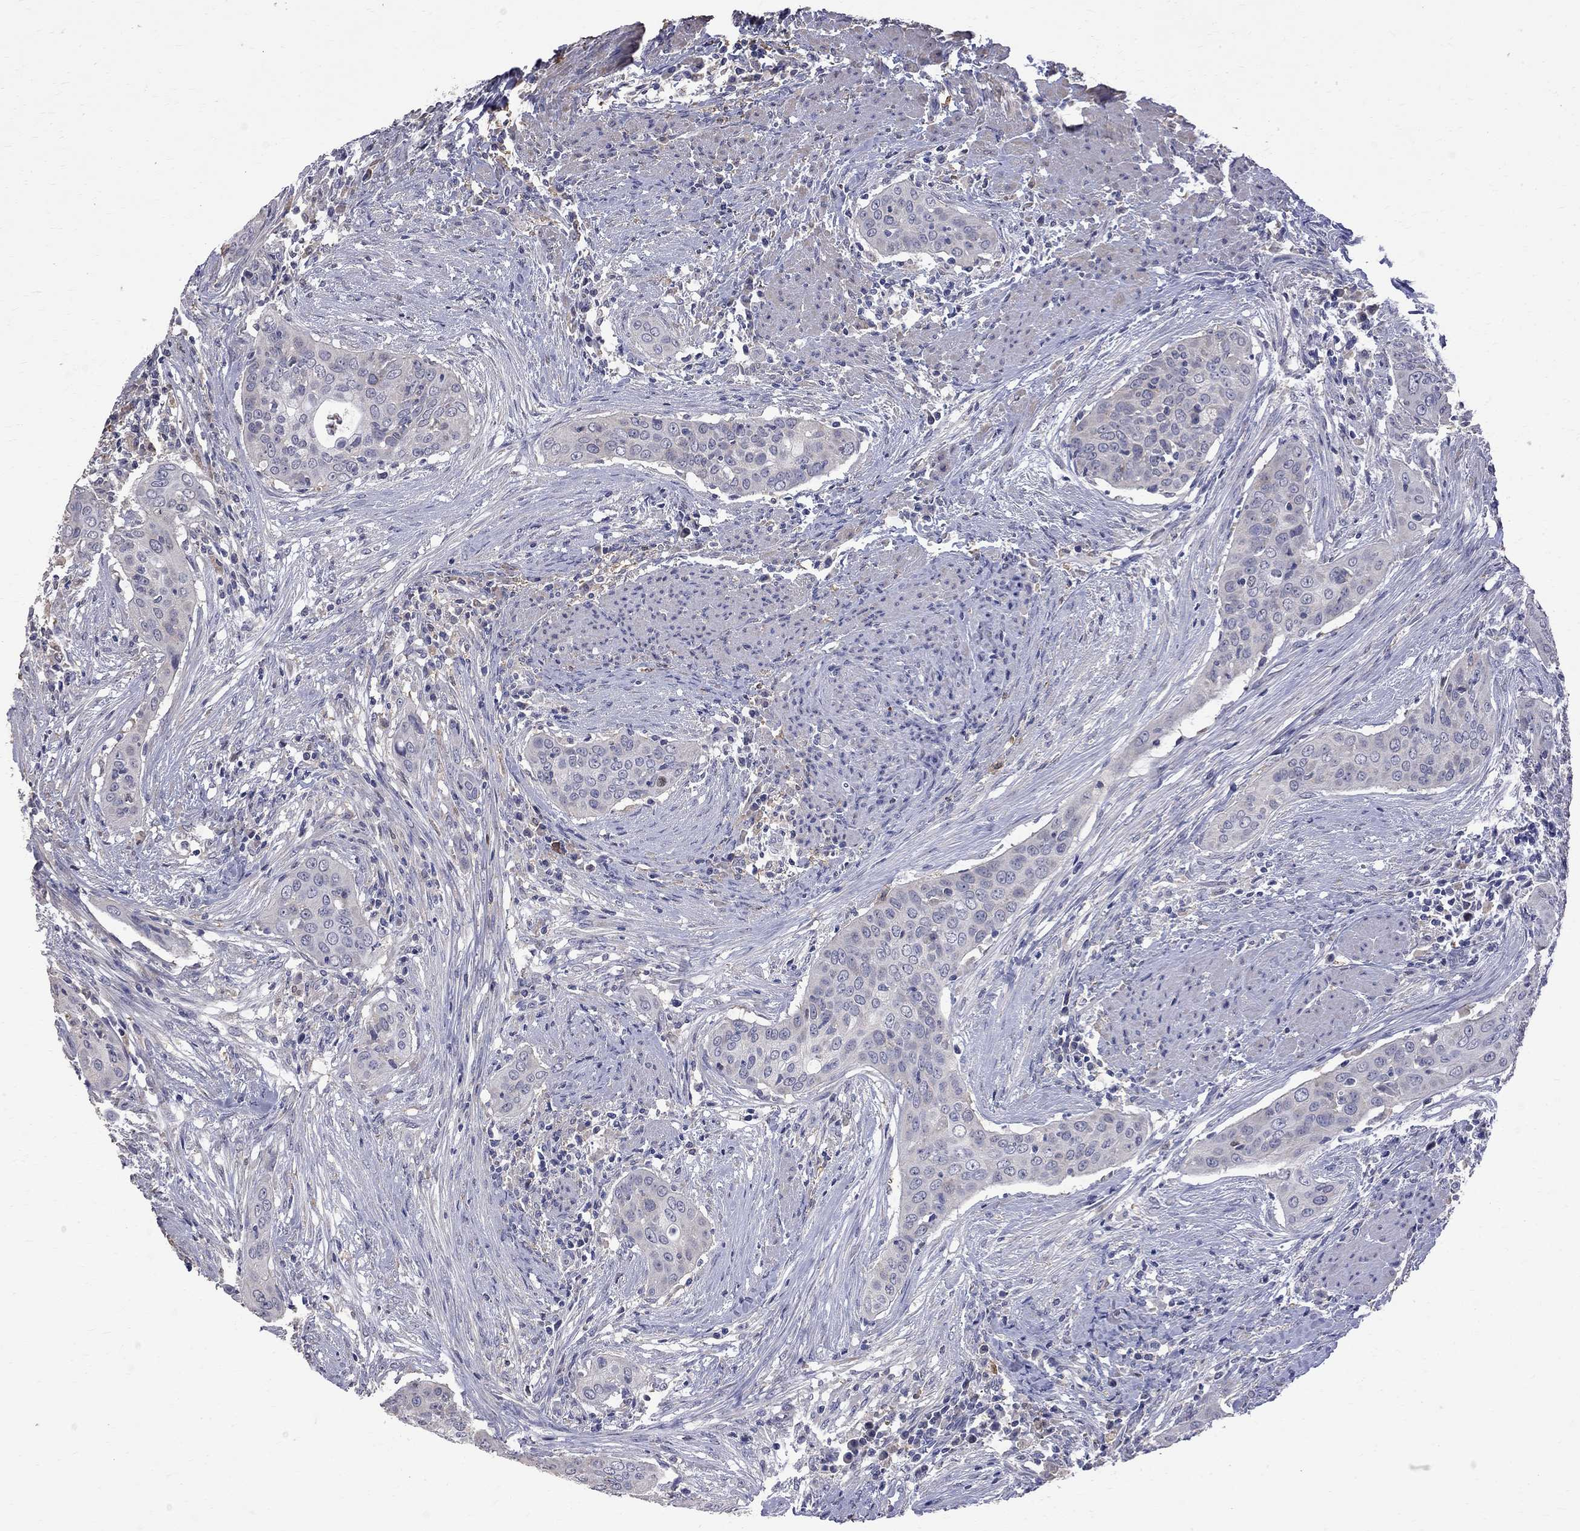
{"staining": {"intensity": "negative", "quantity": "none", "location": "none"}, "tissue": "urothelial cancer", "cell_type": "Tumor cells", "image_type": "cancer", "snomed": [{"axis": "morphology", "description": "Urothelial carcinoma, High grade"}, {"axis": "topography", "description": "Urinary bladder"}], "caption": "The micrograph demonstrates no staining of tumor cells in urothelial cancer.", "gene": "CKAP2", "patient": {"sex": "male", "age": 82}}